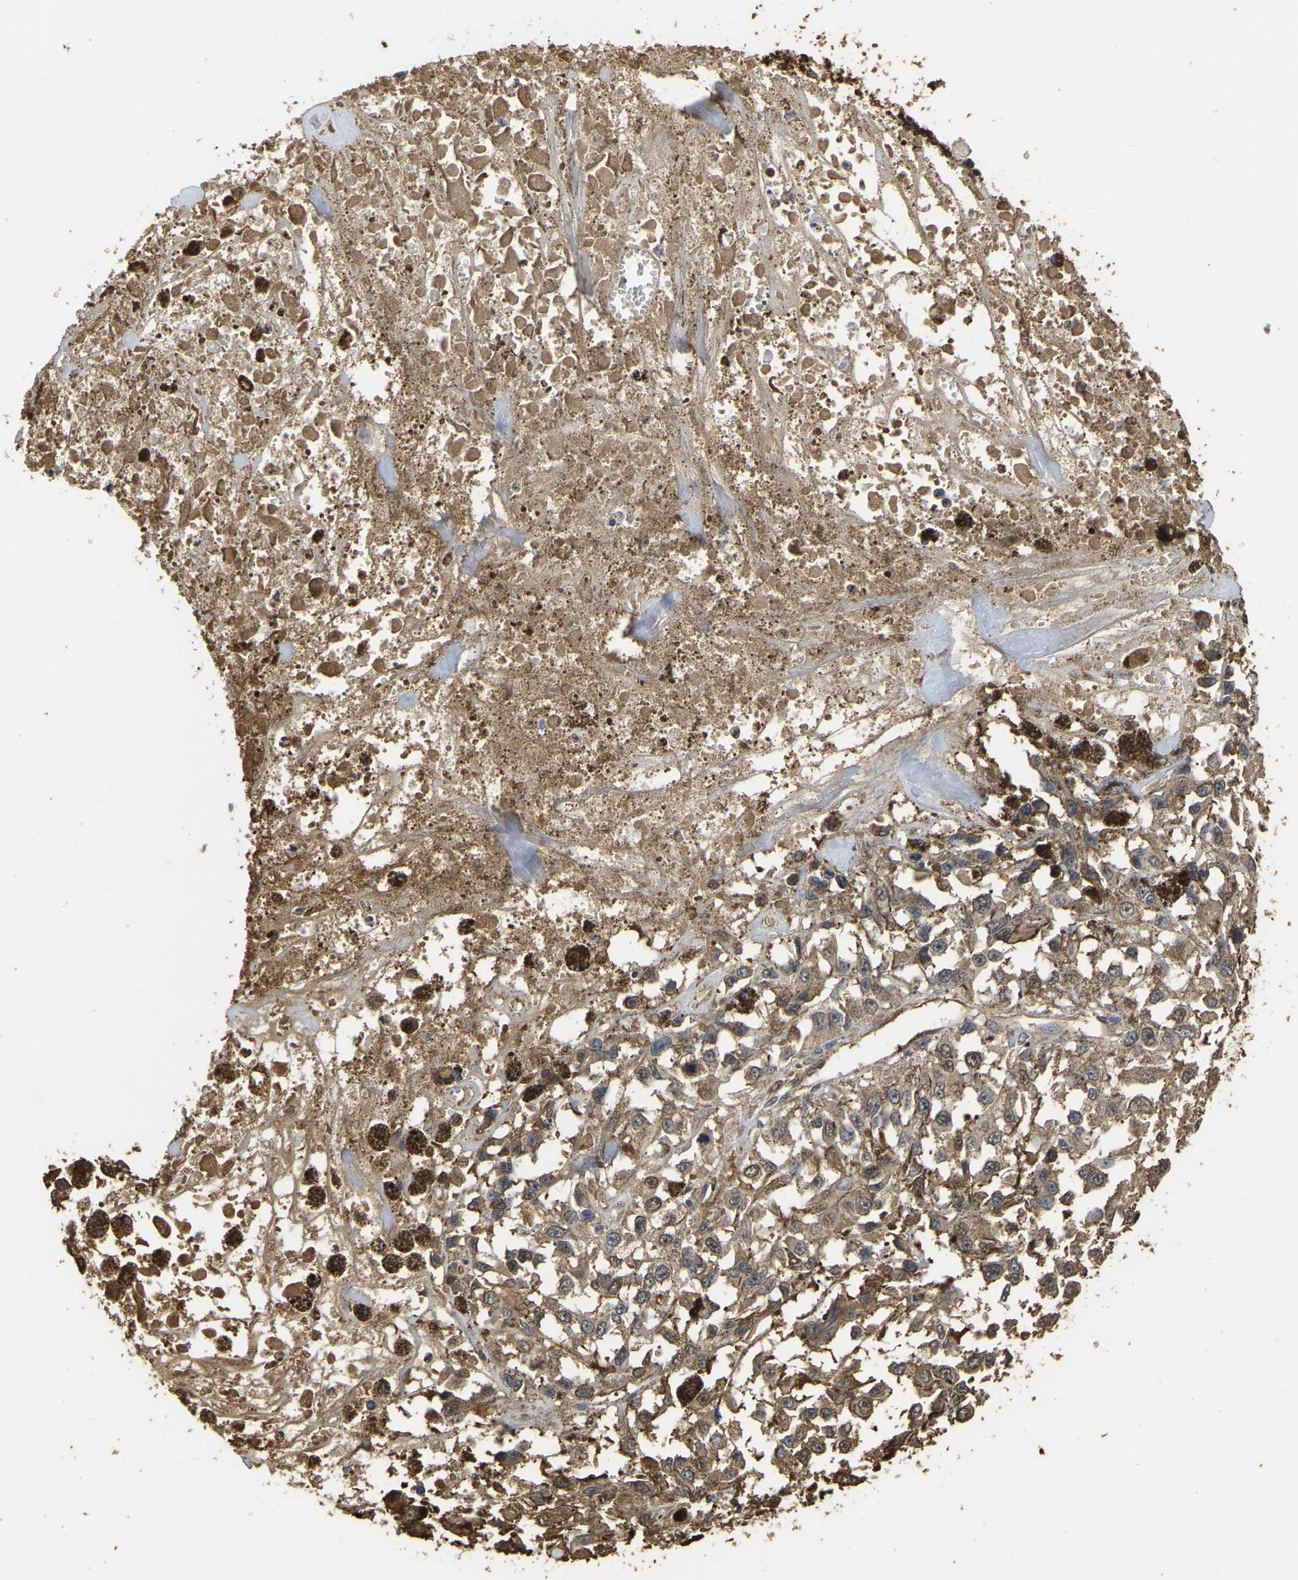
{"staining": {"intensity": "moderate", "quantity": ">75%", "location": "cytoplasmic/membranous"}, "tissue": "melanoma", "cell_type": "Tumor cells", "image_type": "cancer", "snomed": [{"axis": "morphology", "description": "Malignant melanoma, Metastatic site"}, {"axis": "topography", "description": "Lymph node"}], "caption": "IHC (DAB) staining of human malignant melanoma (metastatic site) exhibits moderate cytoplasmic/membranous protein expression in about >75% of tumor cells.", "gene": "LDHB", "patient": {"sex": "male", "age": 59}}